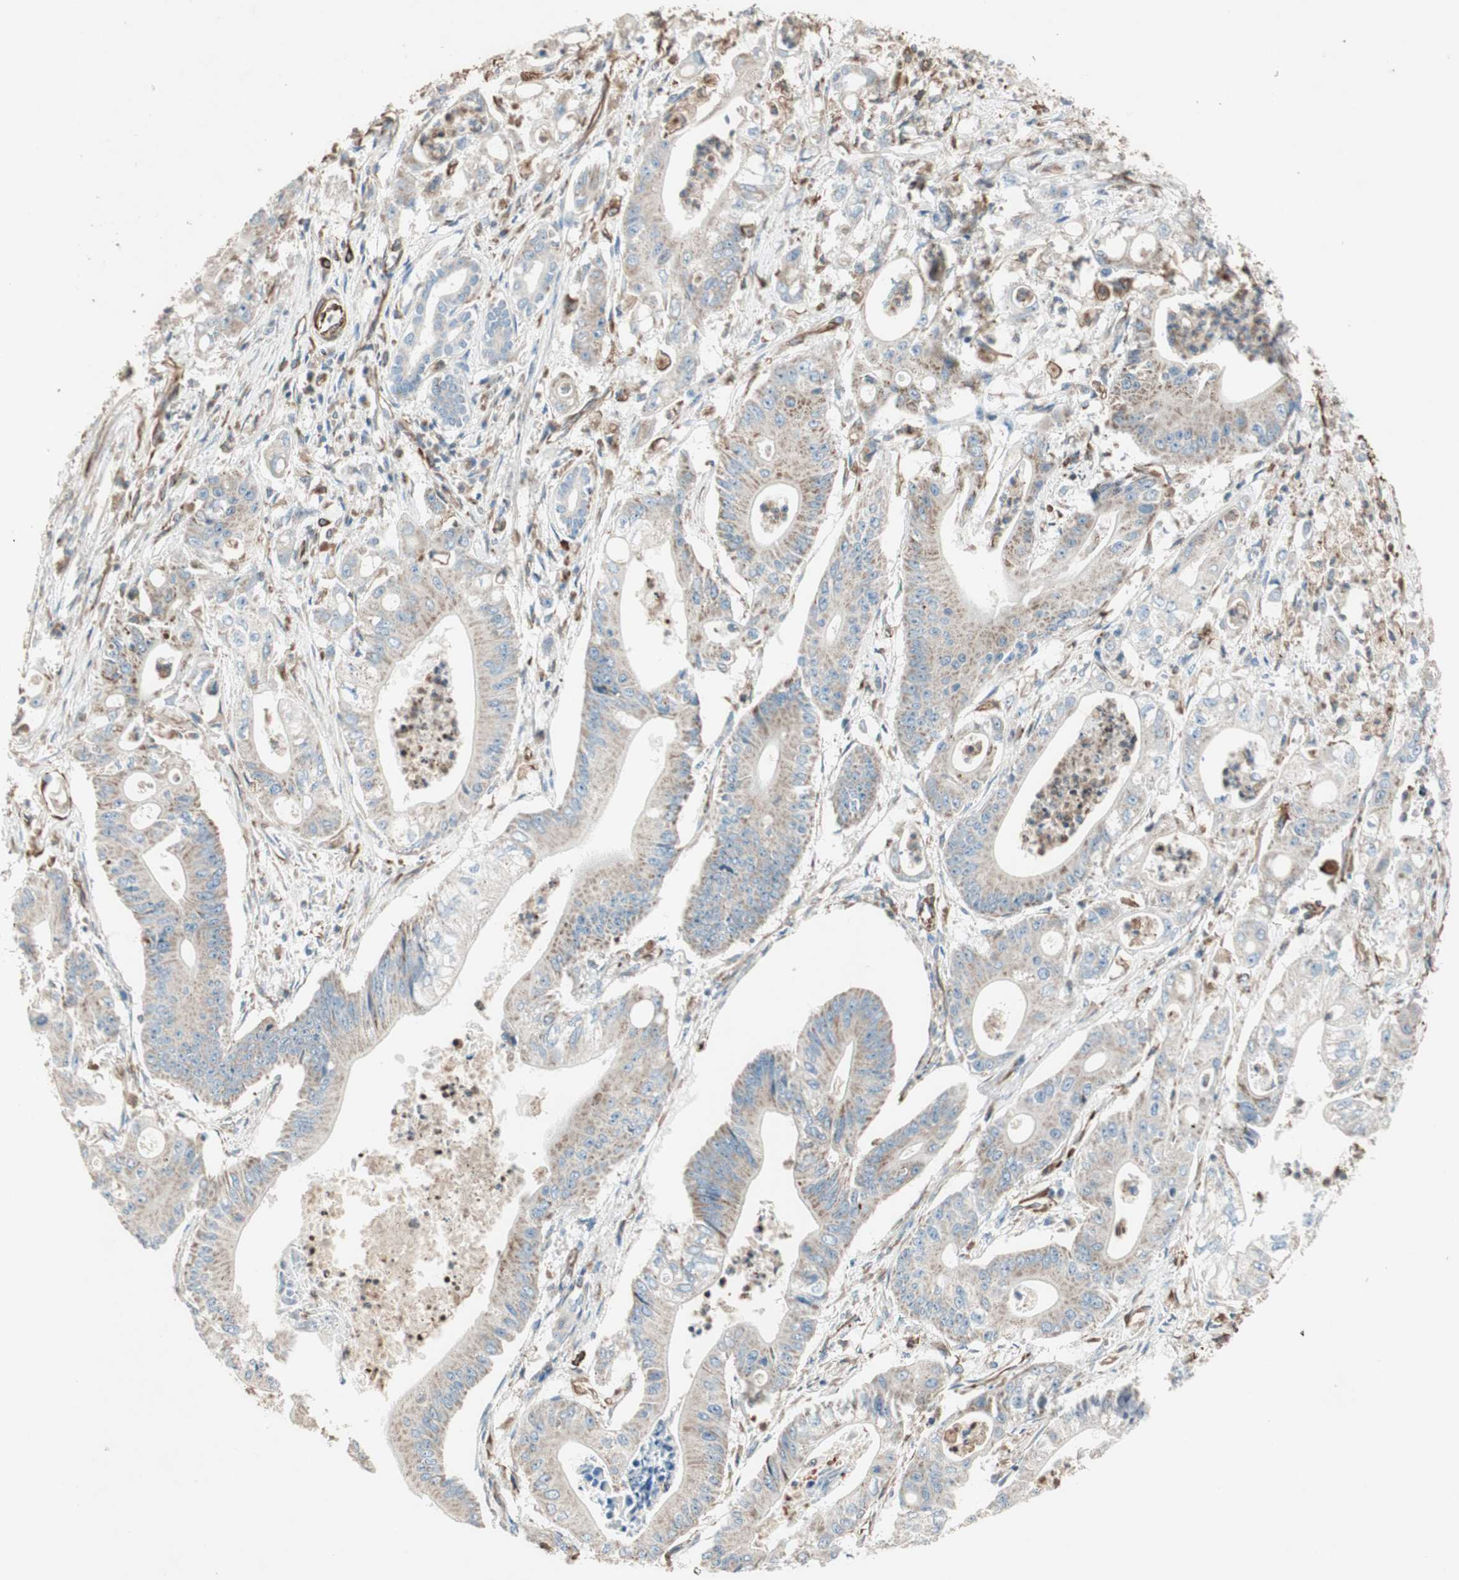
{"staining": {"intensity": "weak", "quantity": "25%-75%", "location": "cytoplasmic/membranous"}, "tissue": "pancreatic cancer", "cell_type": "Tumor cells", "image_type": "cancer", "snomed": [{"axis": "morphology", "description": "Normal tissue, NOS"}, {"axis": "topography", "description": "Lymph node"}], "caption": "Immunohistochemistry histopathology image of pancreatic cancer stained for a protein (brown), which displays low levels of weak cytoplasmic/membranous staining in approximately 25%-75% of tumor cells.", "gene": "SRCIN1", "patient": {"sex": "male", "age": 62}}